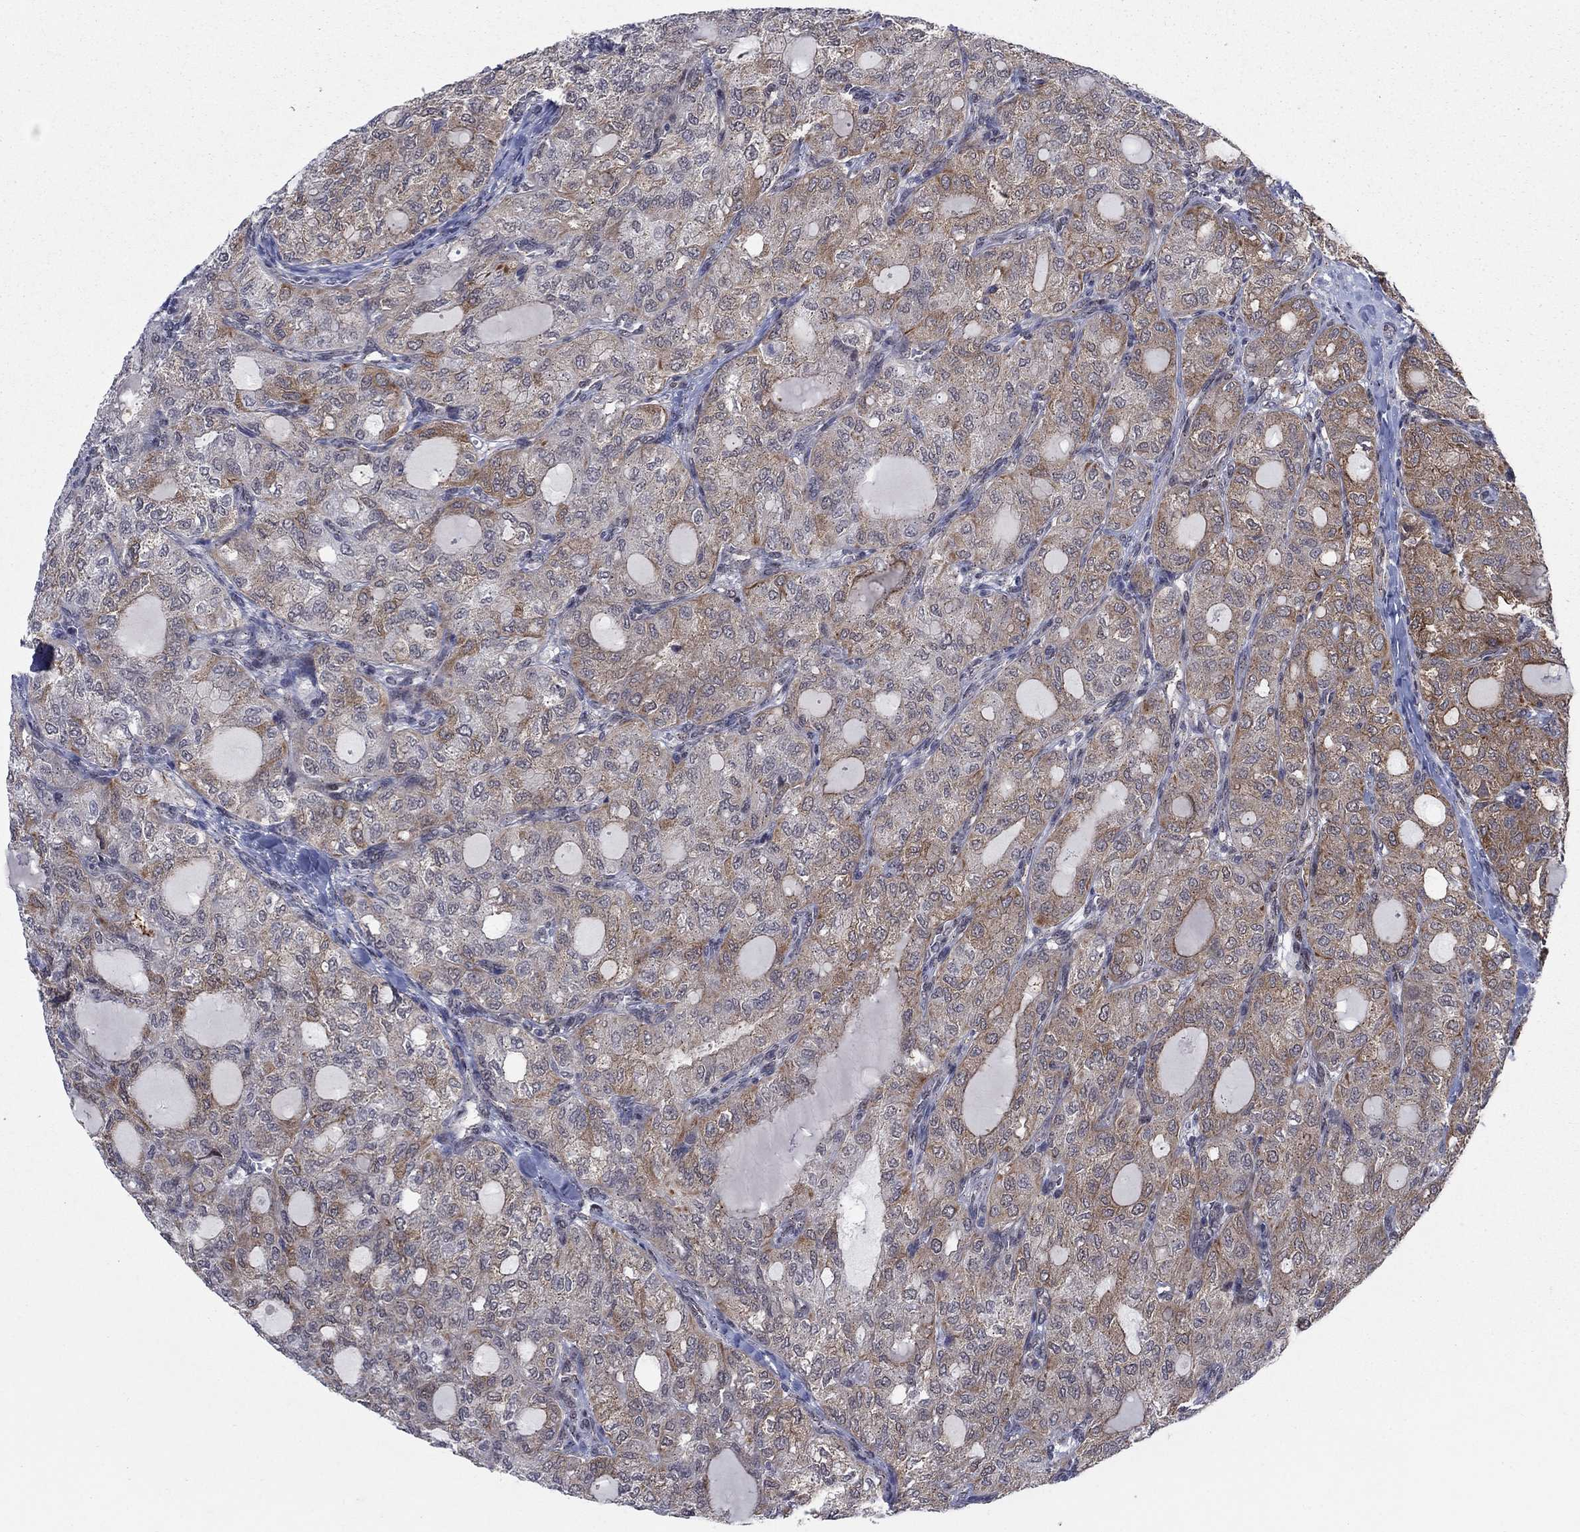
{"staining": {"intensity": "moderate", "quantity": "<25%", "location": "cytoplasmic/membranous"}, "tissue": "thyroid cancer", "cell_type": "Tumor cells", "image_type": "cancer", "snomed": [{"axis": "morphology", "description": "Follicular adenoma carcinoma, NOS"}, {"axis": "topography", "description": "Thyroid gland"}], "caption": "Protein staining by IHC reveals moderate cytoplasmic/membranous positivity in about <25% of tumor cells in thyroid follicular adenoma carcinoma. (Brightfield microscopy of DAB IHC at high magnification).", "gene": "SH3RF1", "patient": {"sex": "male", "age": 75}}